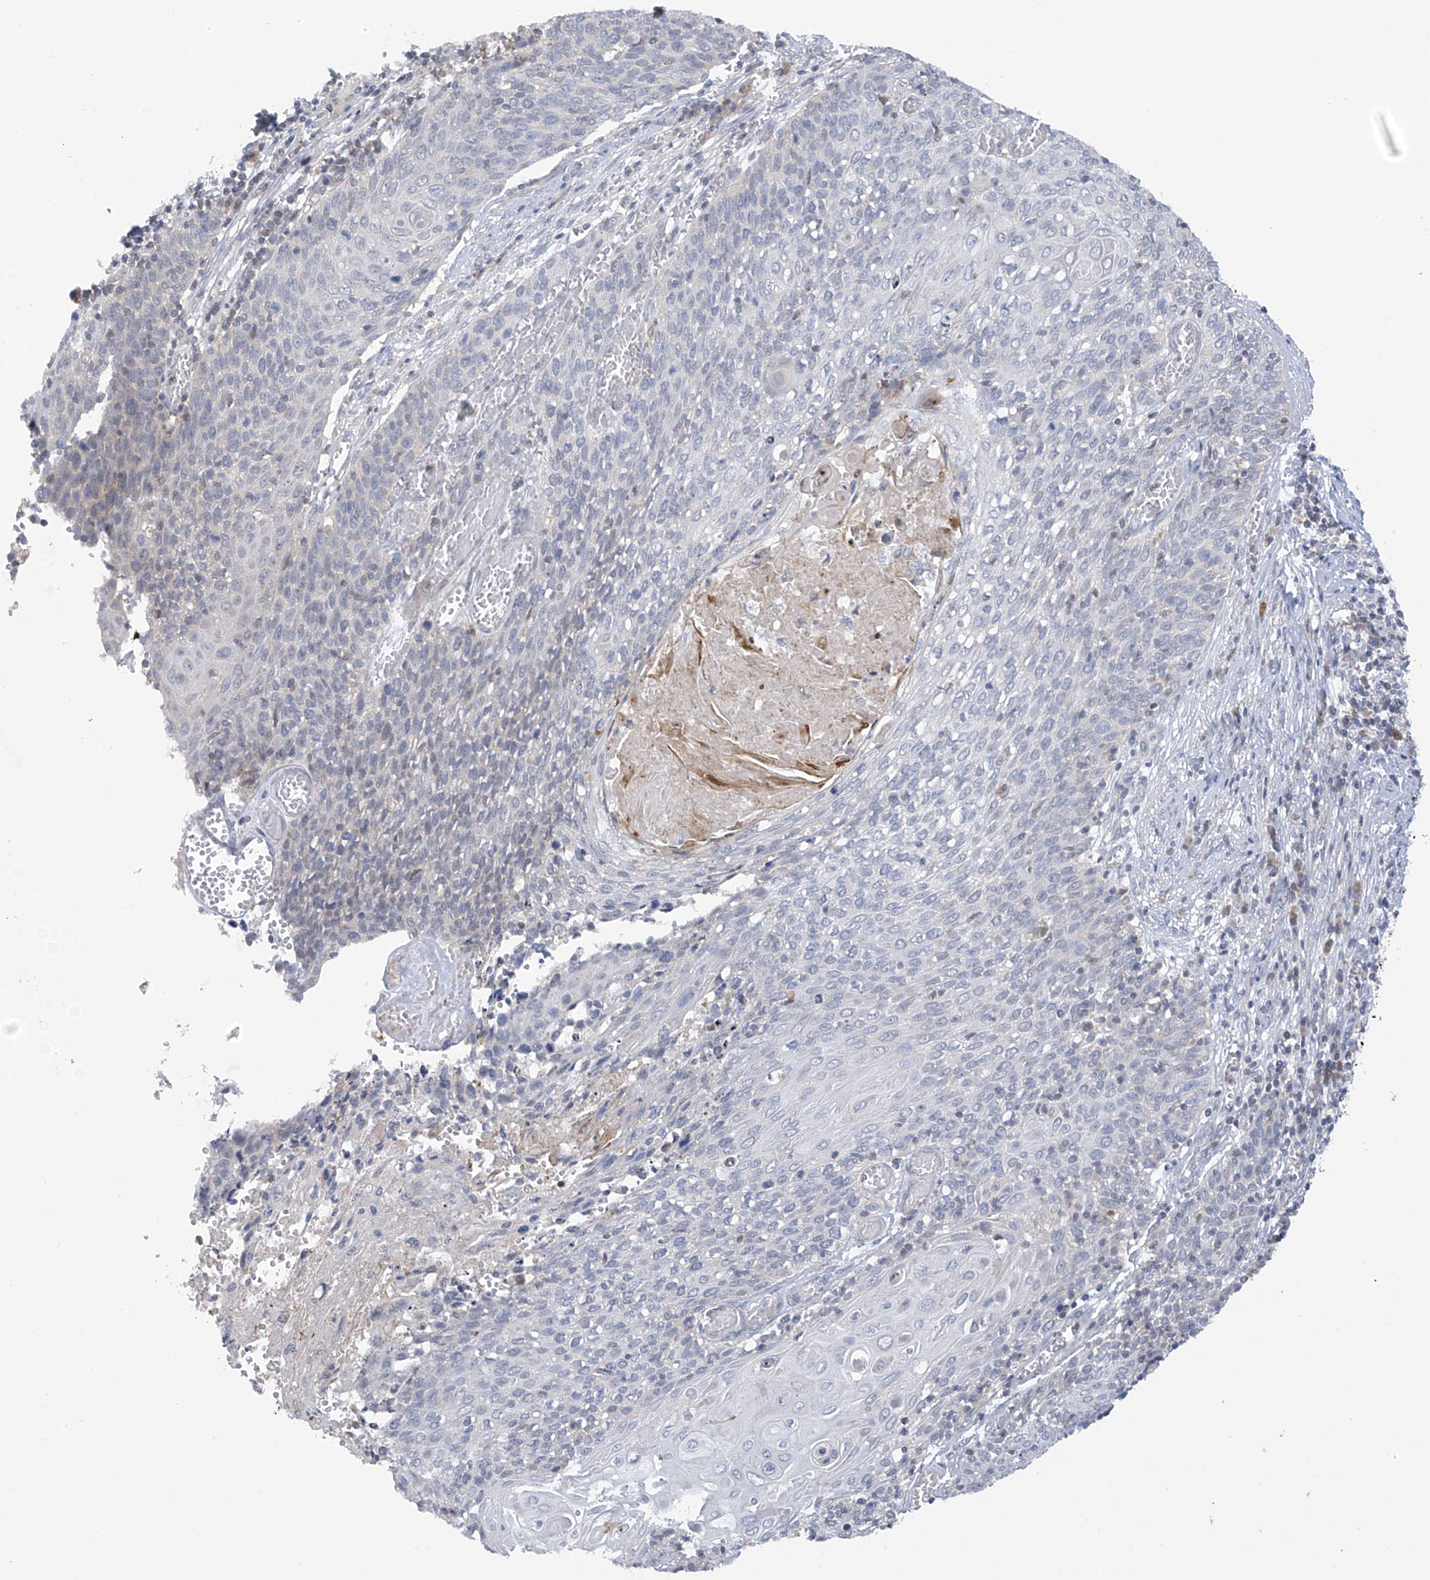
{"staining": {"intensity": "negative", "quantity": "none", "location": "none"}, "tissue": "cervical cancer", "cell_type": "Tumor cells", "image_type": "cancer", "snomed": [{"axis": "morphology", "description": "Squamous cell carcinoma, NOS"}, {"axis": "topography", "description": "Cervix"}], "caption": "Cervical cancer (squamous cell carcinoma) was stained to show a protein in brown. There is no significant expression in tumor cells. (DAB (3,3'-diaminobenzidine) IHC, high magnification).", "gene": "SLCO4A1", "patient": {"sex": "female", "age": 39}}